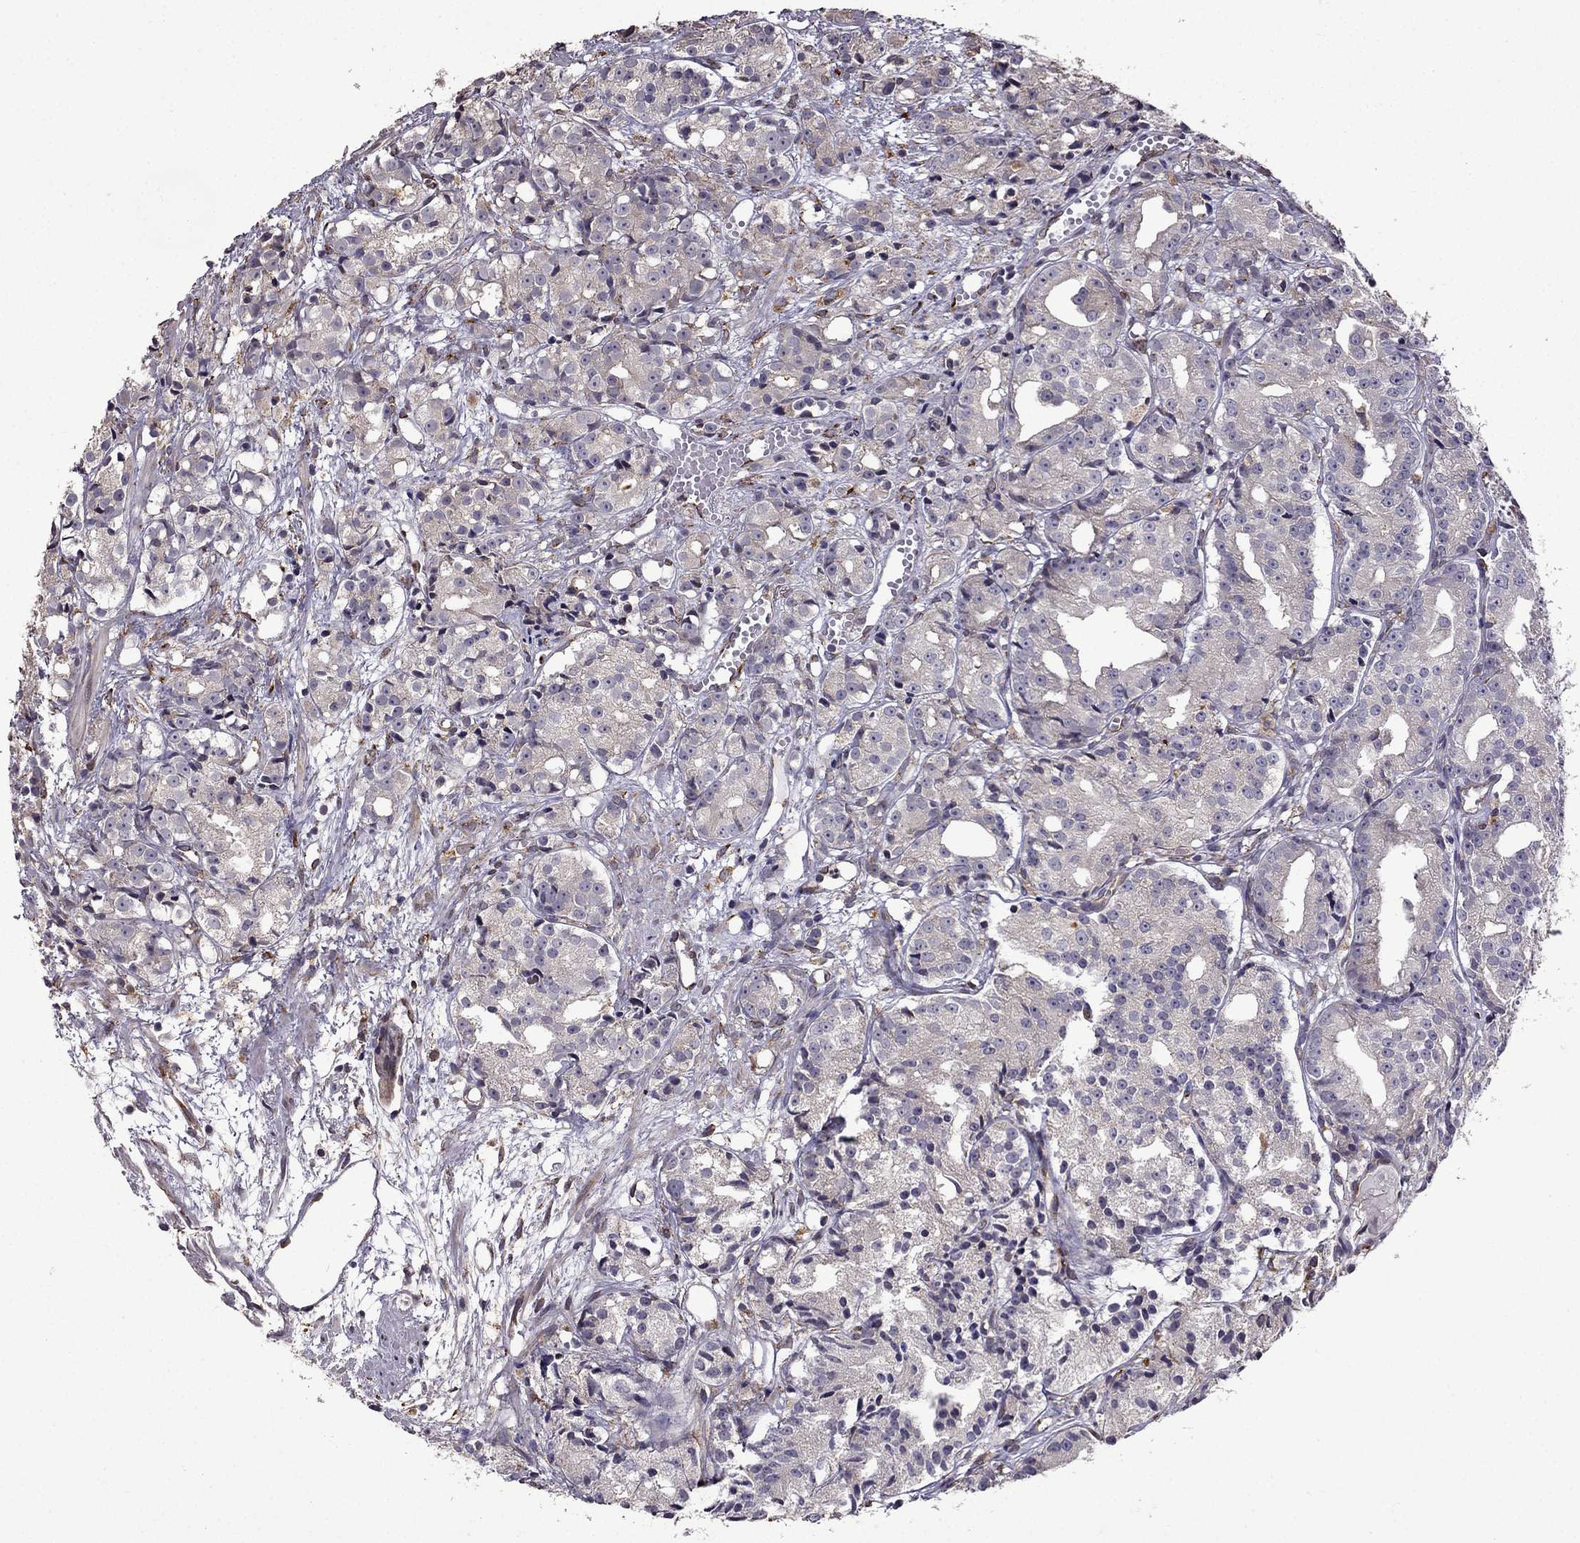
{"staining": {"intensity": "negative", "quantity": "none", "location": "none"}, "tissue": "prostate cancer", "cell_type": "Tumor cells", "image_type": "cancer", "snomed": [{"axis": "morphology", "description": "Adenocarcinoma, Medium grade"}, {"axis": "topography", "description": "Prostate"}], "caption": "A high-resolution photomicrograph shows immunohistochemistry (IHC) staining of prostate cancer, which shows no significant staining in tumor cells.", "gene": "IKBIP", "patient": {"sex": "male", "age": 74}}